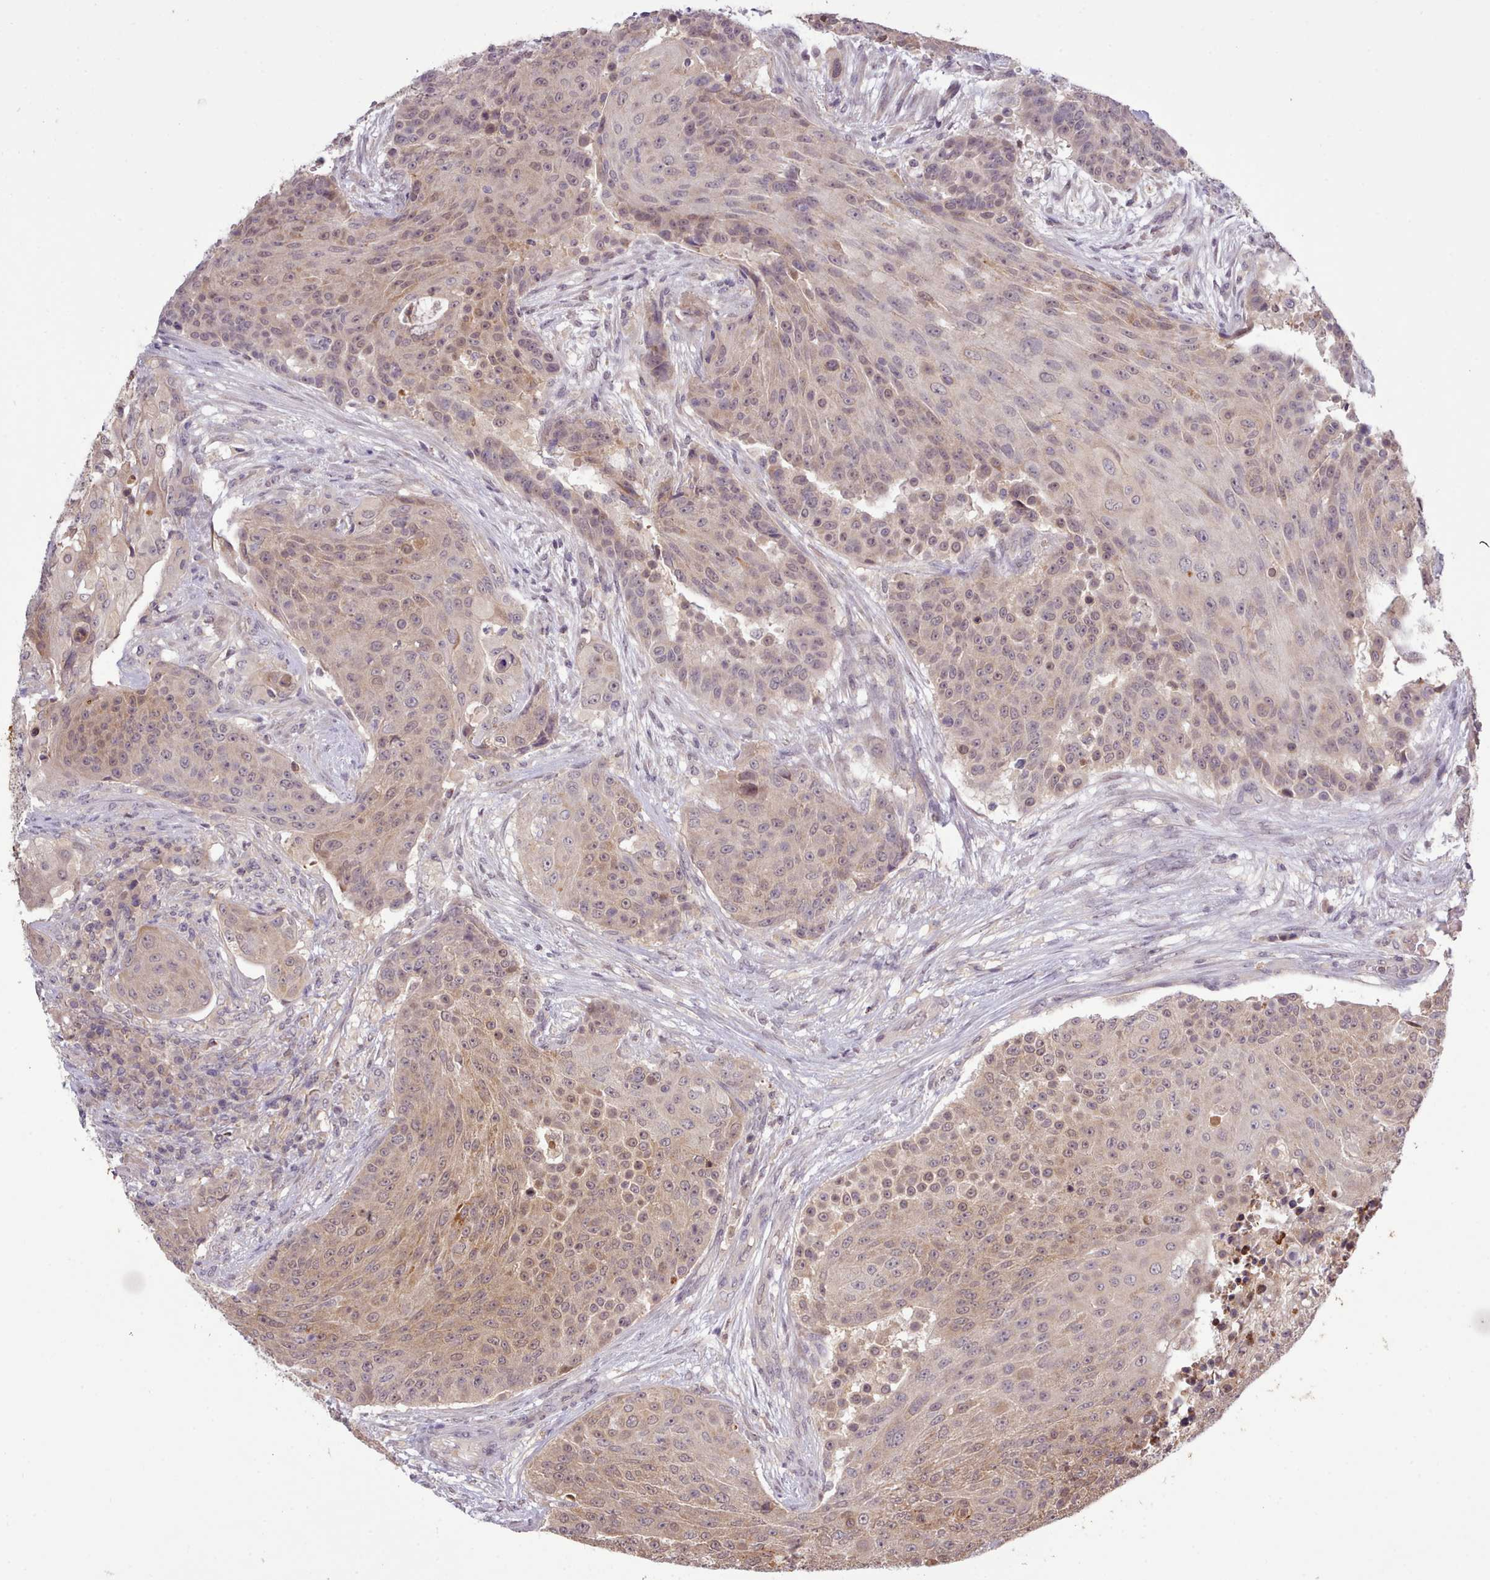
{"staining": {"intensity": "moderate", "quantity": ">75%", "location": "cytoplasmic/membranous,nuclear"}, "tissue": "urothelial cancer", "cell_type": "Tumor cells", "image_type": "cancer", "snomed": [{"axis": "morphology", "description": "Urothelial carcinoma, High grade"}, {"axis": "topography", "description": "Urinary bladder"}], "caption": "Urothelial carcinoma (high-grade) stained with a protein marker exhibits moderate staining in tumor cells.", "gene": "ARL17A", "patient": {"sex": "female", "age": 63}}